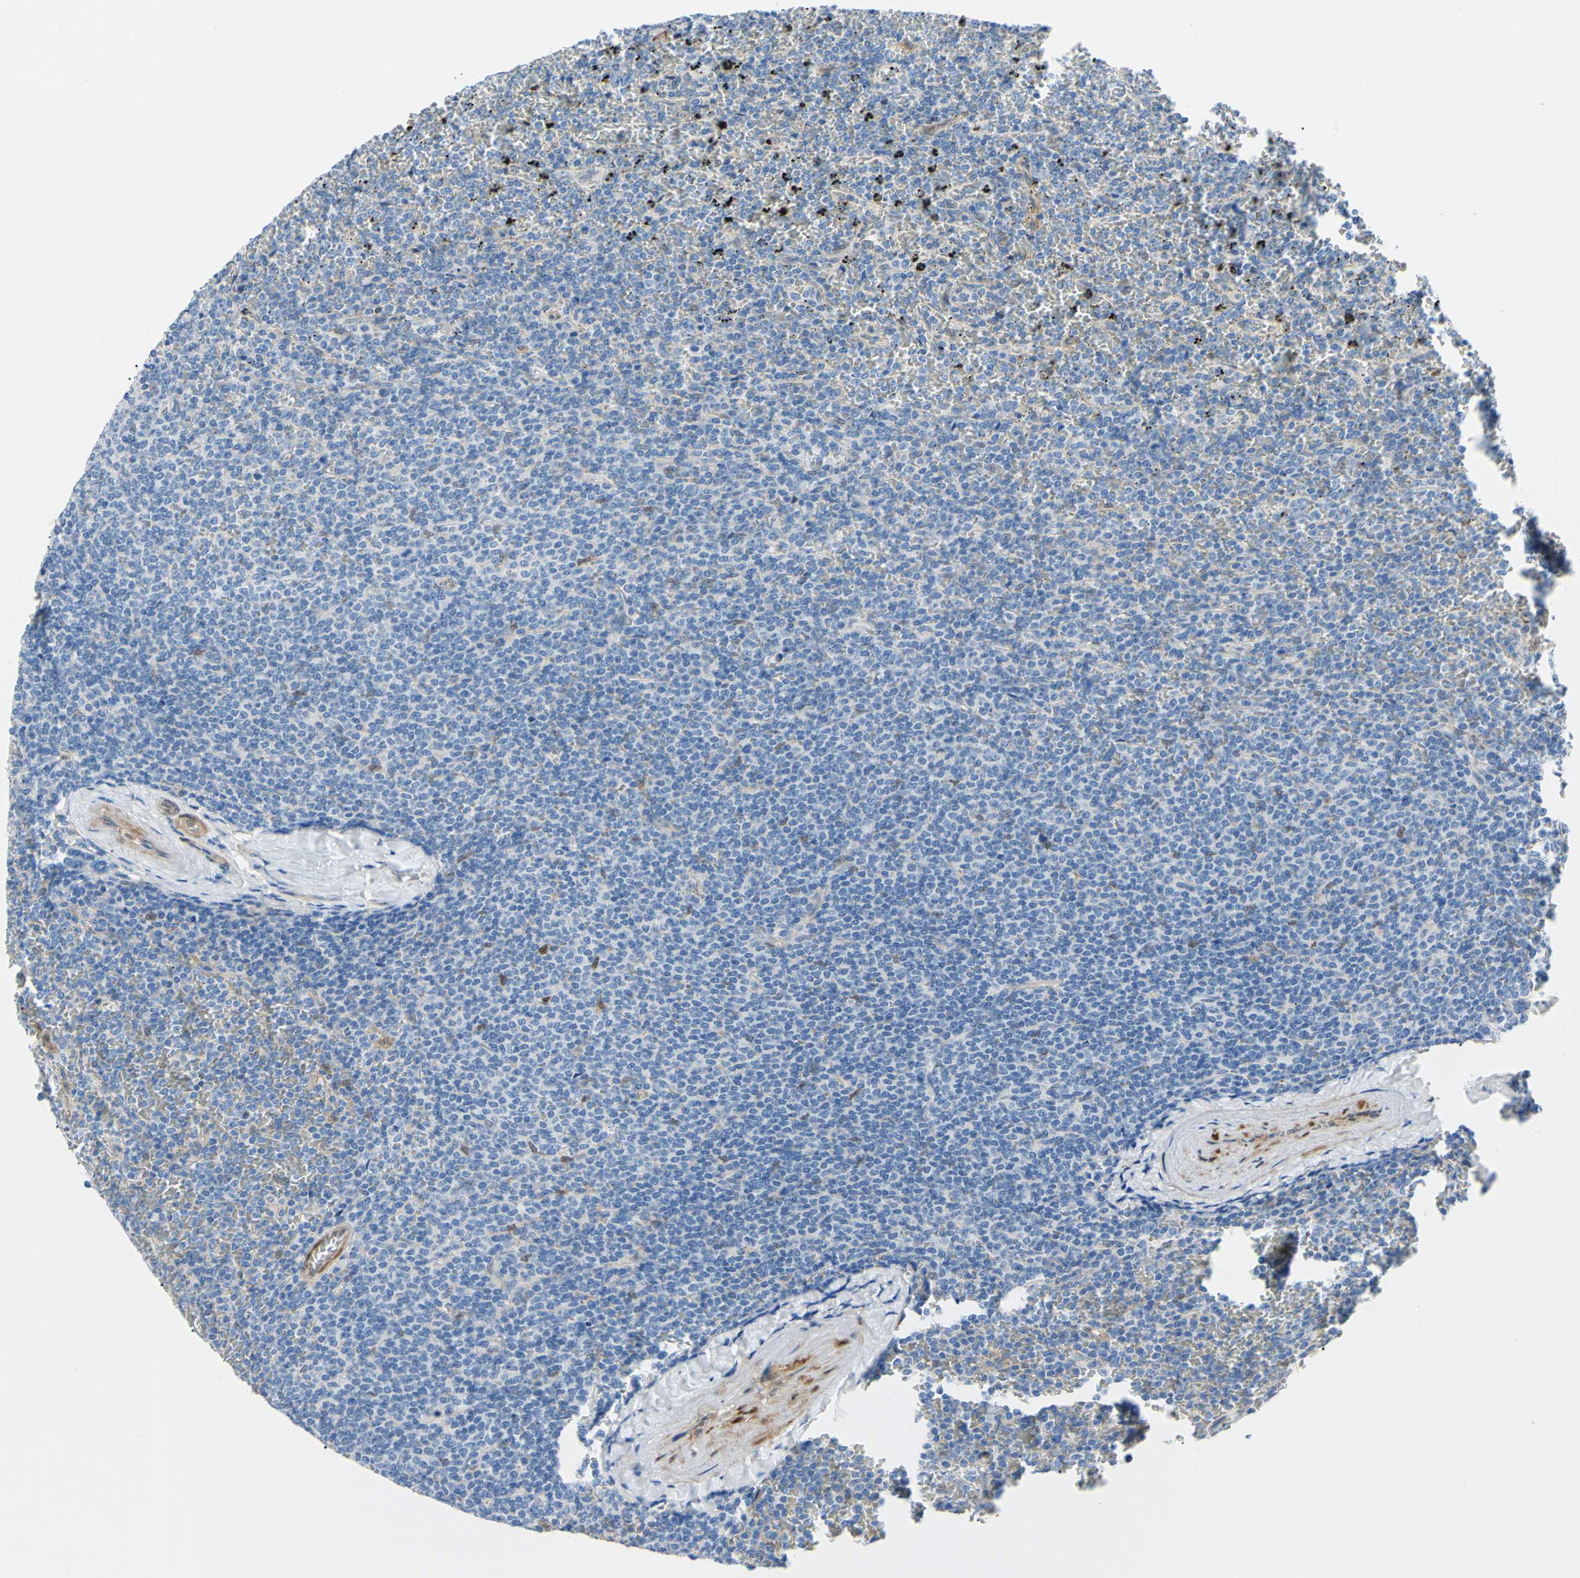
{"staining": {"intensity": "weak", "quantity": "<25%", "location": "cytoplasmic/membranous"}, "tissue": "lymphoma", "cell_type": "Tumor cells", "image_type": "cancer", "snomed": [{"axis": "morphology", "description": "Malignant lymphoma, non-Hodgkin's type, Low grade"}, {"axis": "topography", "description": "Spleen"}], "caption": "Immunohistochemistry (IHC) image of lymphoma stained for a protein (brown), which demonstrates no staining in tumor cells.", "gene": "NOL3", "patient": {"sex": "female", "age": 77}}